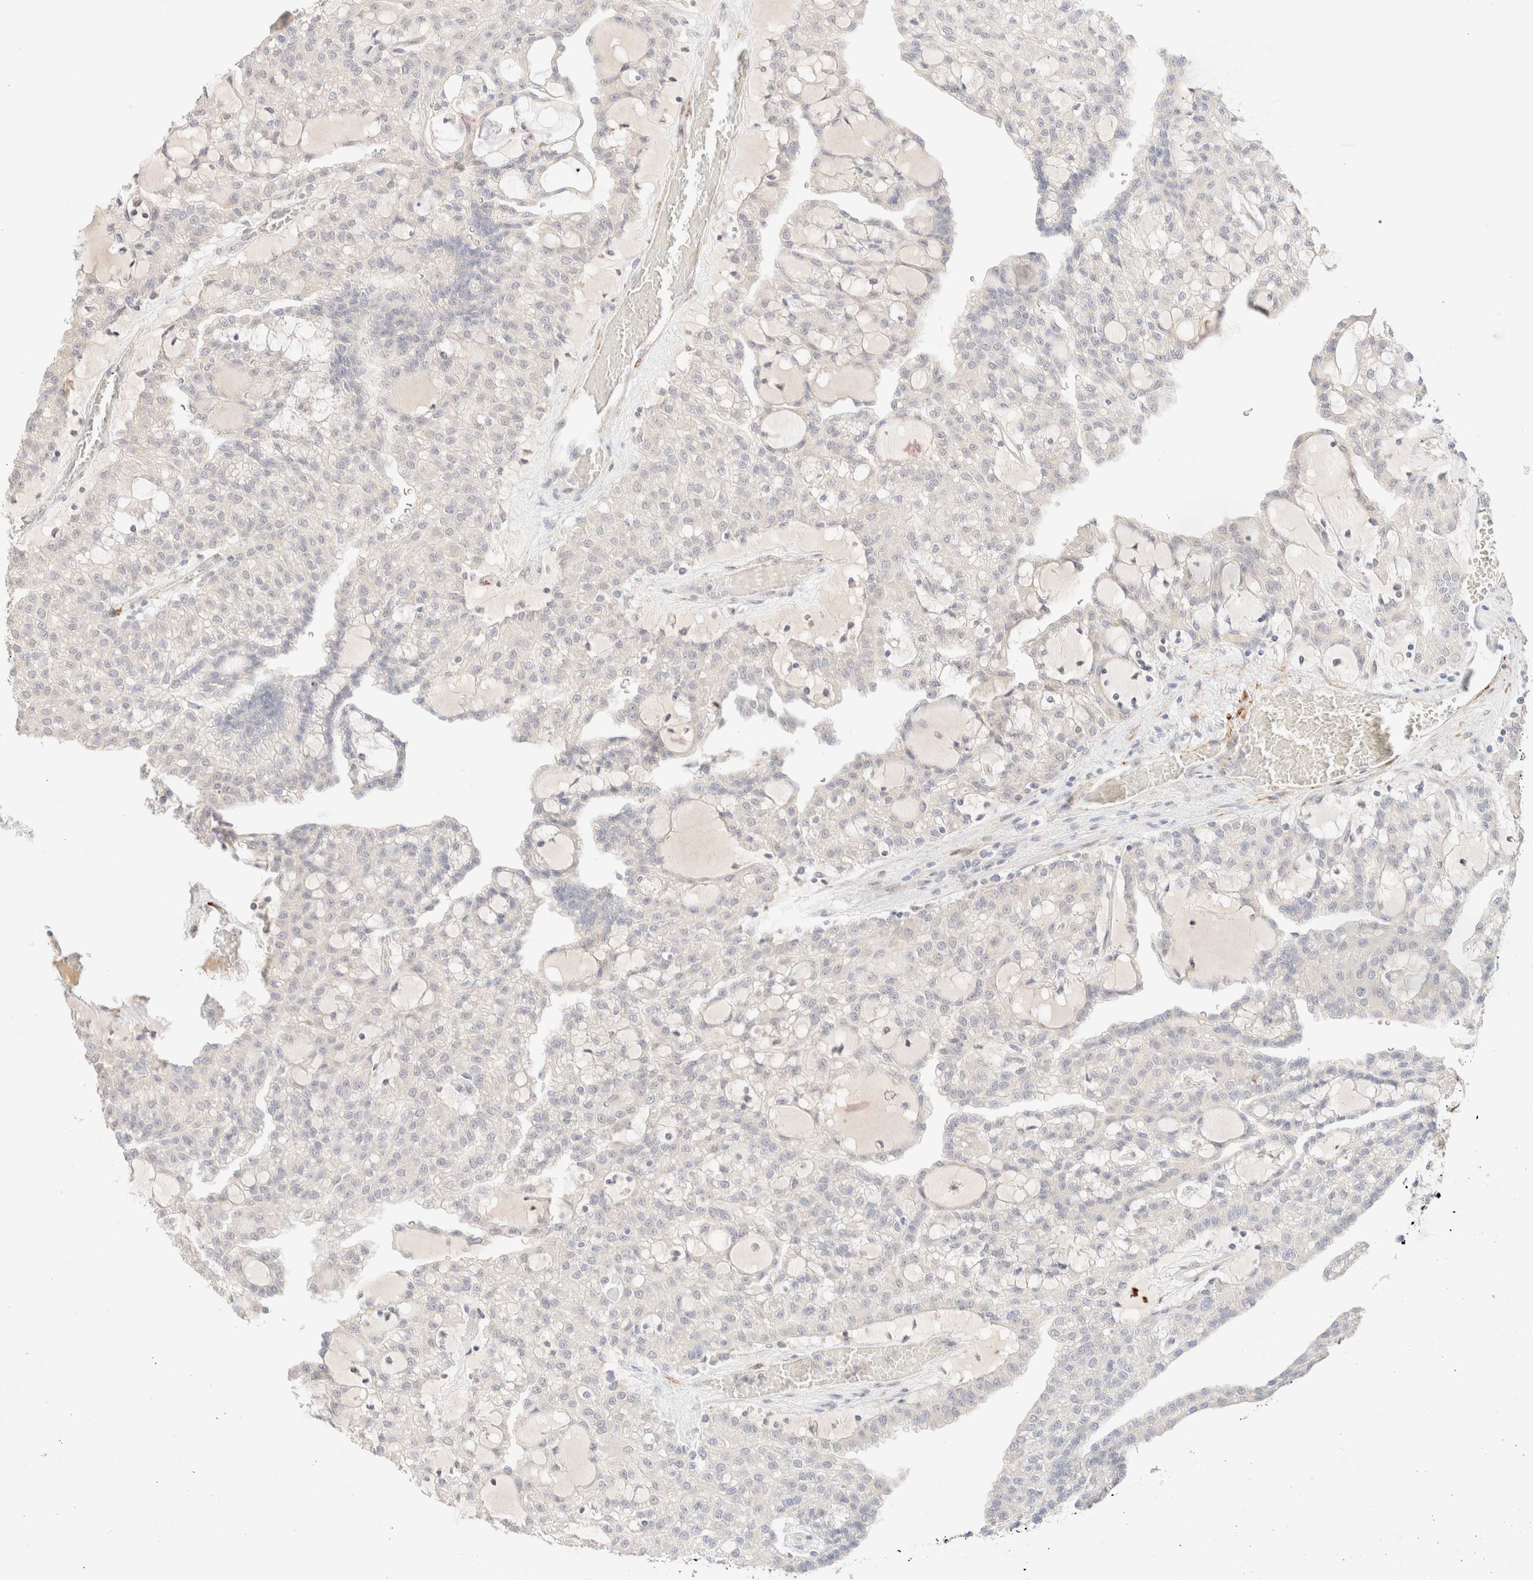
{"staining": {"intensity": "negative", "quantity": "none", "location": "none"}, "tissue": "renal cancer", "cell_type": "Tumor cells", "image_type": "cancer", "snomed": [{"axis": "morphology", "description": "Adenocarcinoma, NOS"}, {"axis": "topography", "description": "Kidney"}], "caption": "Immunohistochemistry (IHC) of adenocarcinoma (renal) demonstrates no positivity in tumor cells. (DAB (3,3'-diaminobenzidine) immunohistochemistry (IHC) with hematoxylin counter stain).", "gene": "SNTB1", "patient": {"sex": "male", "age": 63}}